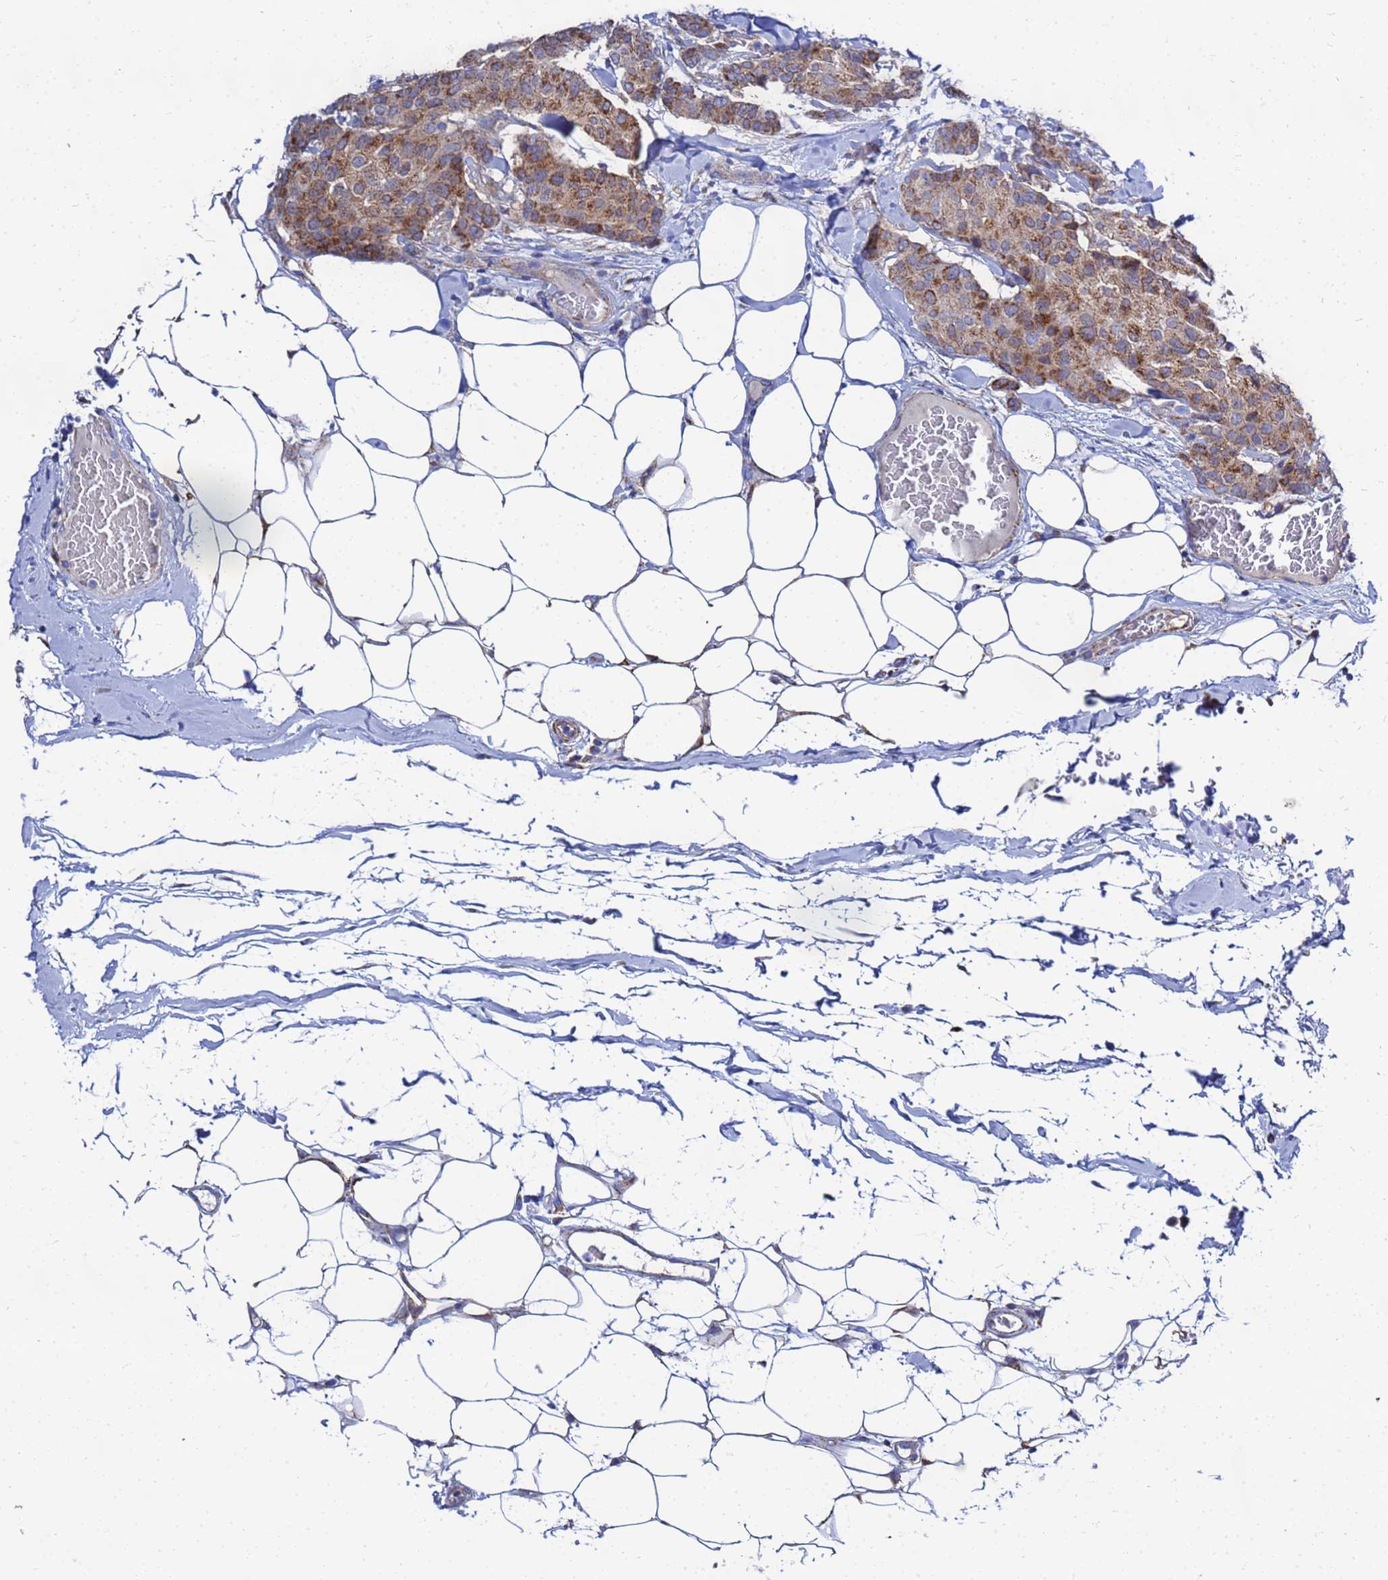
{"staining": {"intensity": "moderate", "quantity": ">75%", "location": "cytoplasmic/membranous"}, "tissue": "breast cancer", "cell_type": "Tumor cells", "image_type": "cancer", "snomed": [{"axis": "morphology", "description": "Duct carcinoma"}, {"axis": "topography", "description": "Breast"}], "caption": "An immunohistochemistry (IHC) micrograph of neoplastic tissue is shown. Protein staining in brown labels moderate cytoplasmic/membranous positivity in invasive ductal carcinoma (breast) within tumor cells. Ihc stains the protein in brown and the nuclei are stained blue.", "gene": "FAHD2A", "patient": {"sex": "female", "age": 75}}